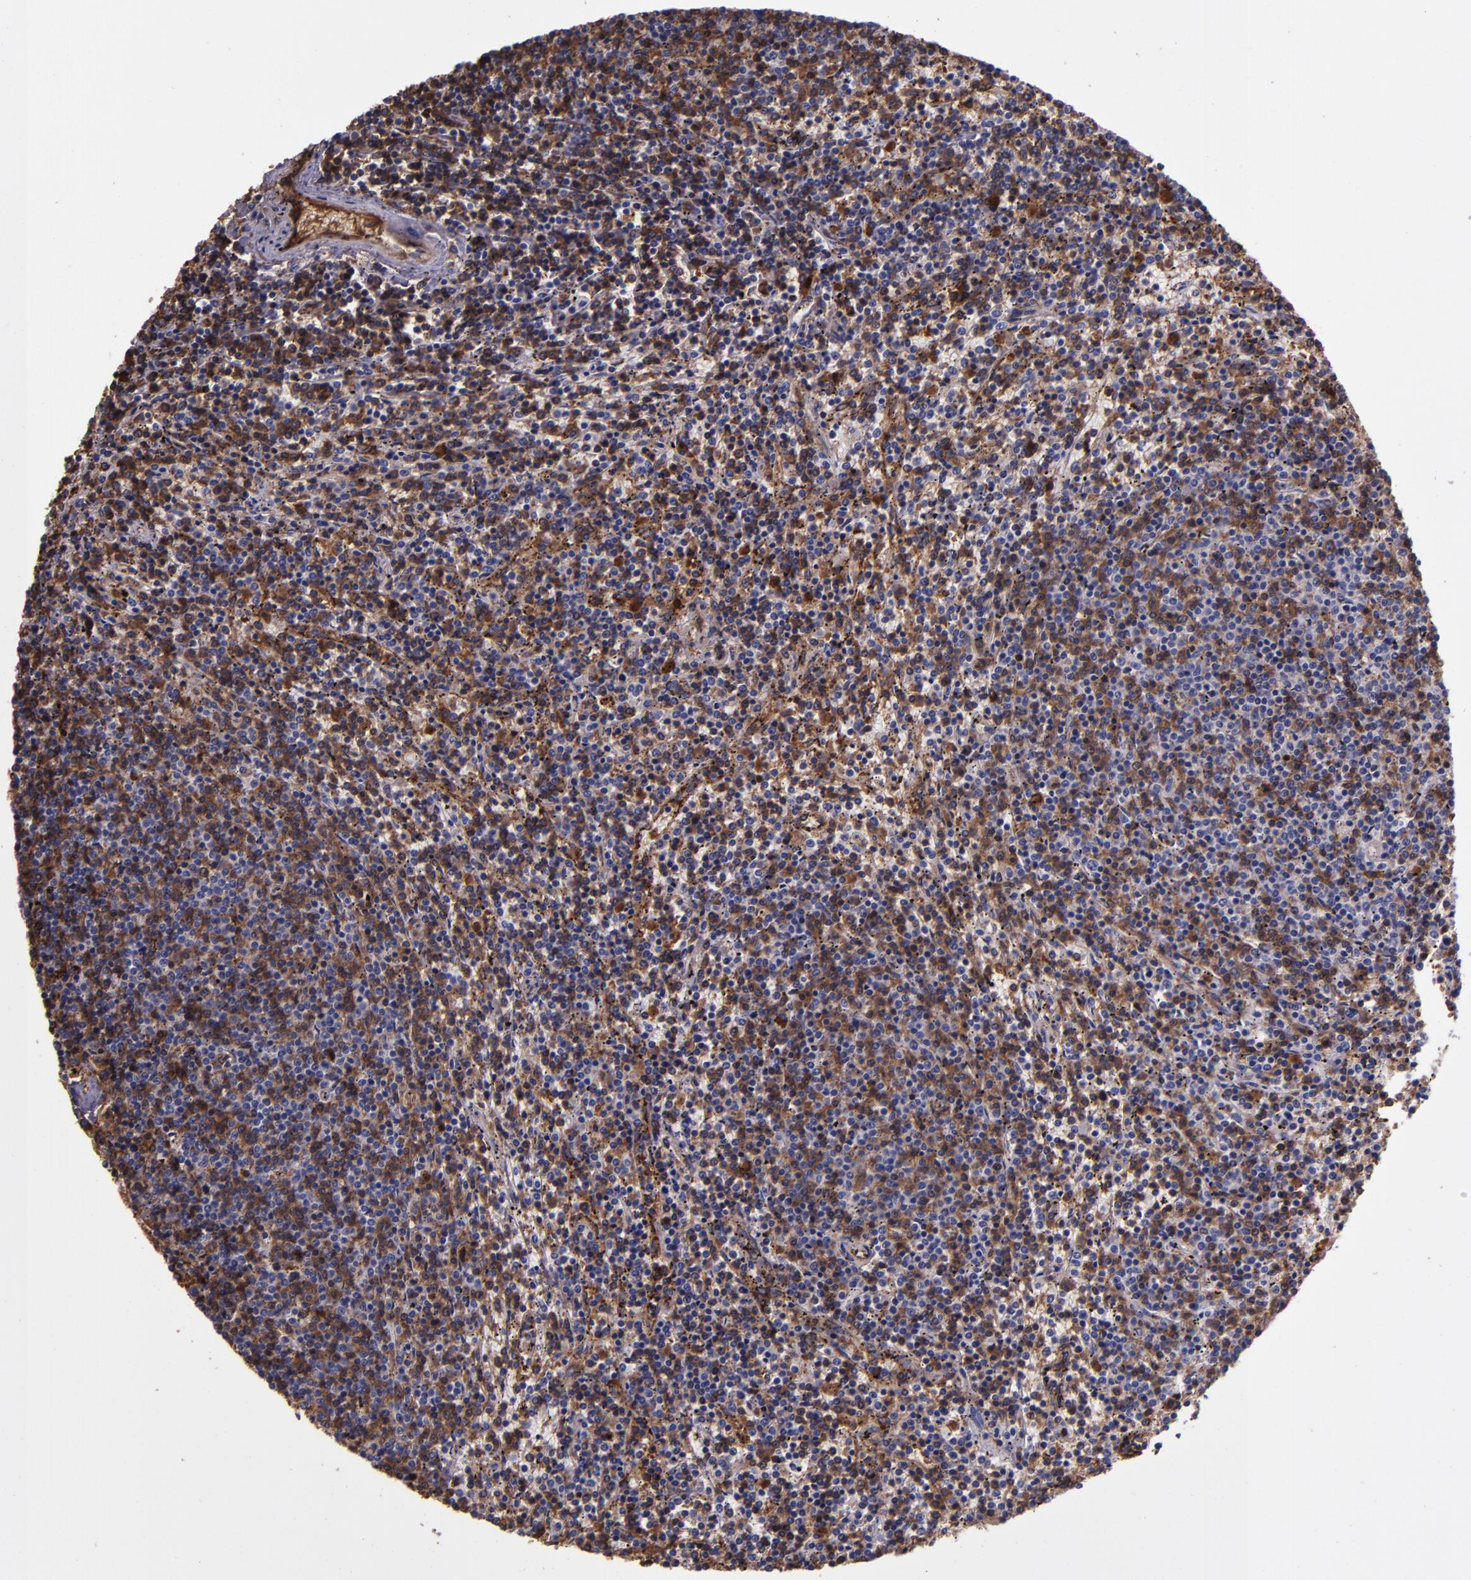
{"staining": {"intensity": "moderate", "quantity": "<25%", "location": "cytoplasmic/membranous"}, "tissue": "lymphoma", "cell_type": "Tumor cells", "image_type": "cancer", "snomed": [{"axis": "morphology", "description": "Malignant lymphoma, non-Hodgkin's type, Low grade"}, {"axis": "topography", "description": "Spleen"}], "caption": "The immunohistochemical stain shows moderate cytoplasmic/membranous positivity in tumor cells of lymphoma tissue. The protein of interest is shown in brown color, while the nuclei are stained blue.", "gene": "A2M", "patient": {"sex": "female", "age": 50}}